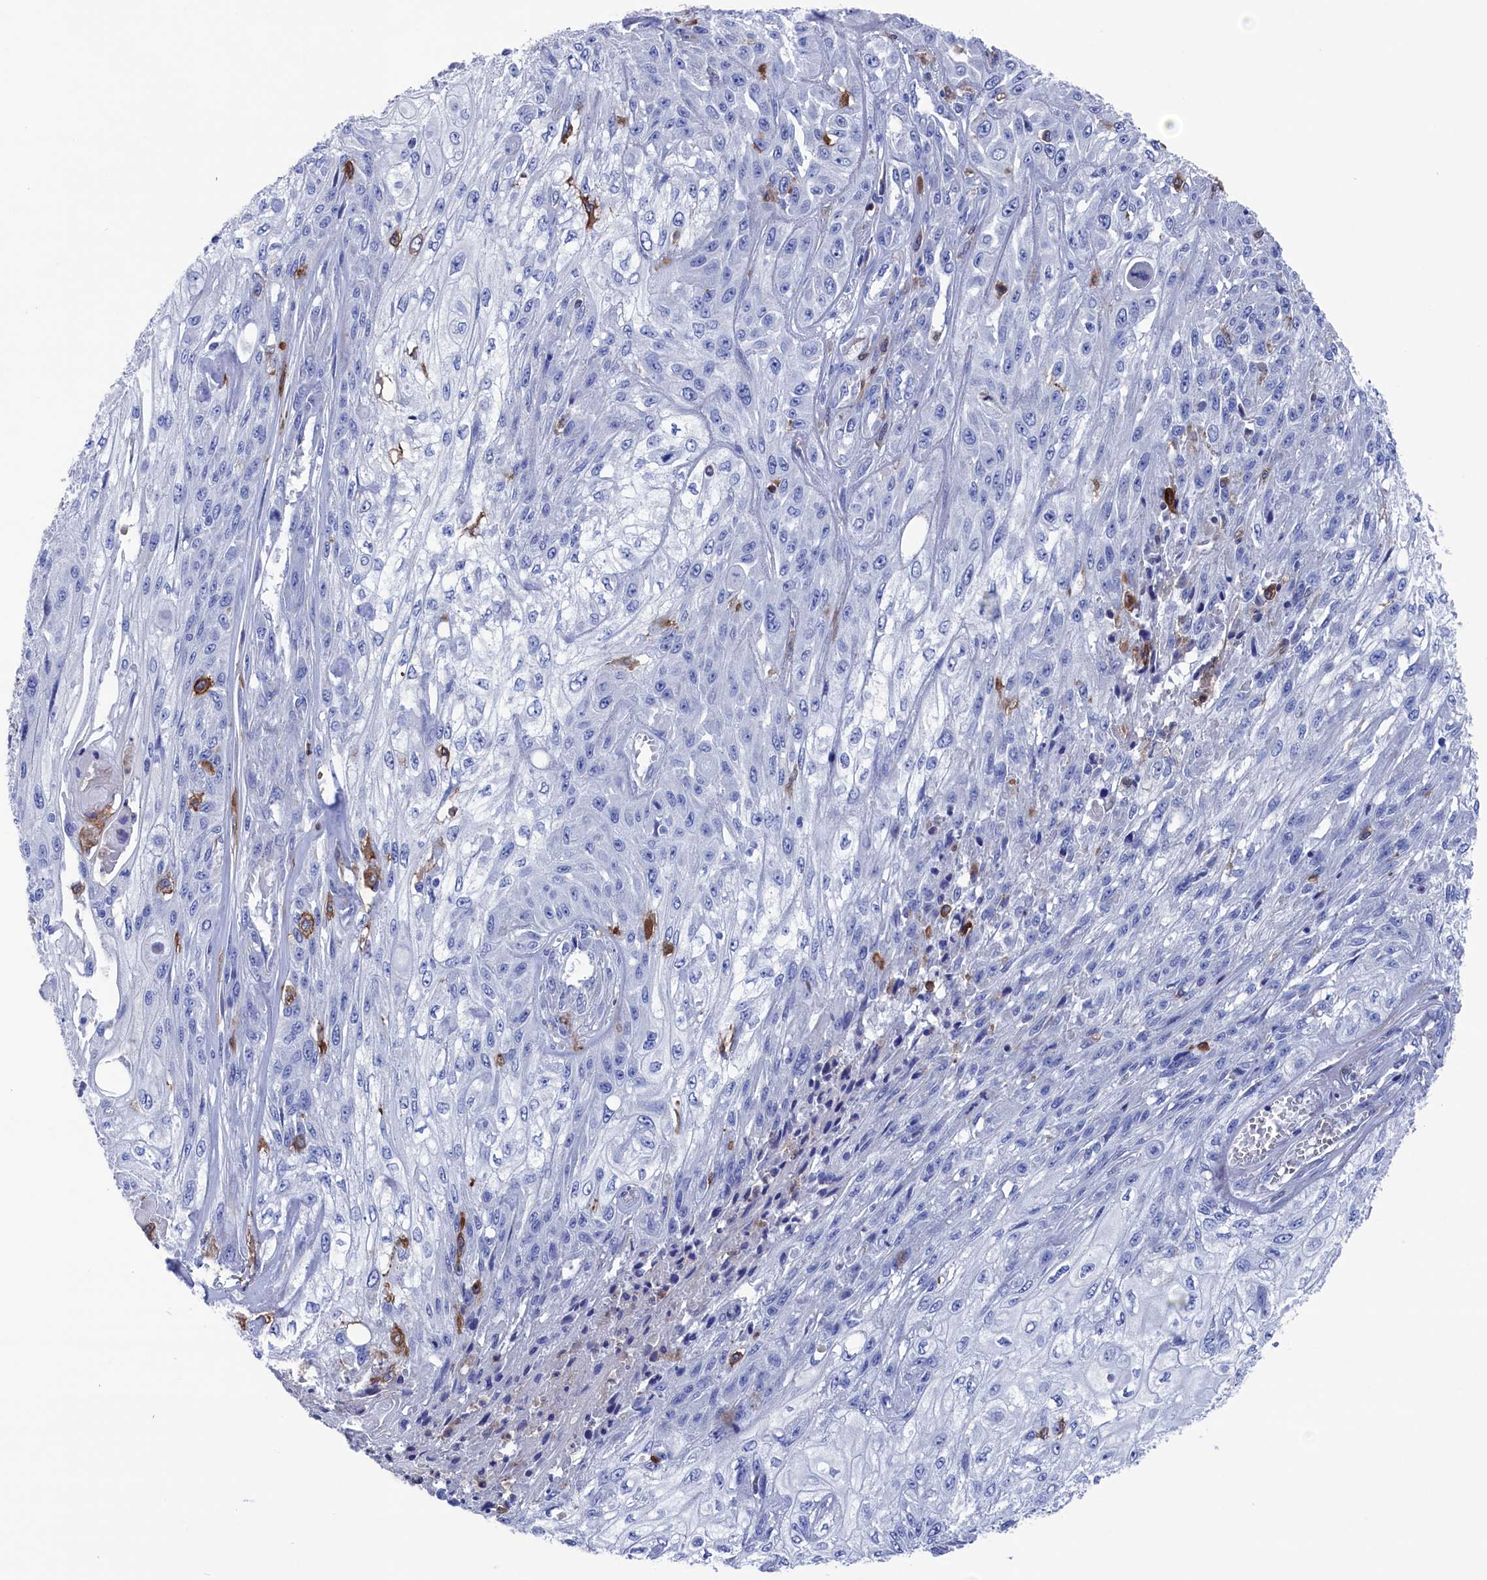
{"staining": {"intensity": "negative", "quantity": "none", "location": "none"}, "tissue": "skin cancer", "cell_type": "Tumor cells", "image_type": "cancer", "snomed": [{"axis": "morphology", "description": "Squamous cell carcinoma, NOS"}, {"axis": "morphology", "description": "Squamous cell carcinoma, metastatic, NOS"}, {"axis": "topography", "description": "Skin"}, {"axis": "topography", "description": "Lymph node"}], "caption": "This micrograph is of skin metastatic squamous cell carcinoma stained with immunohistochemistry (IHC) to label a protein in brown with the nuclei are counter-stained blue. There is no positivity in tumor cells.", "gene": "TYROBP", "patient": {"sex": "male", "age": 75}}